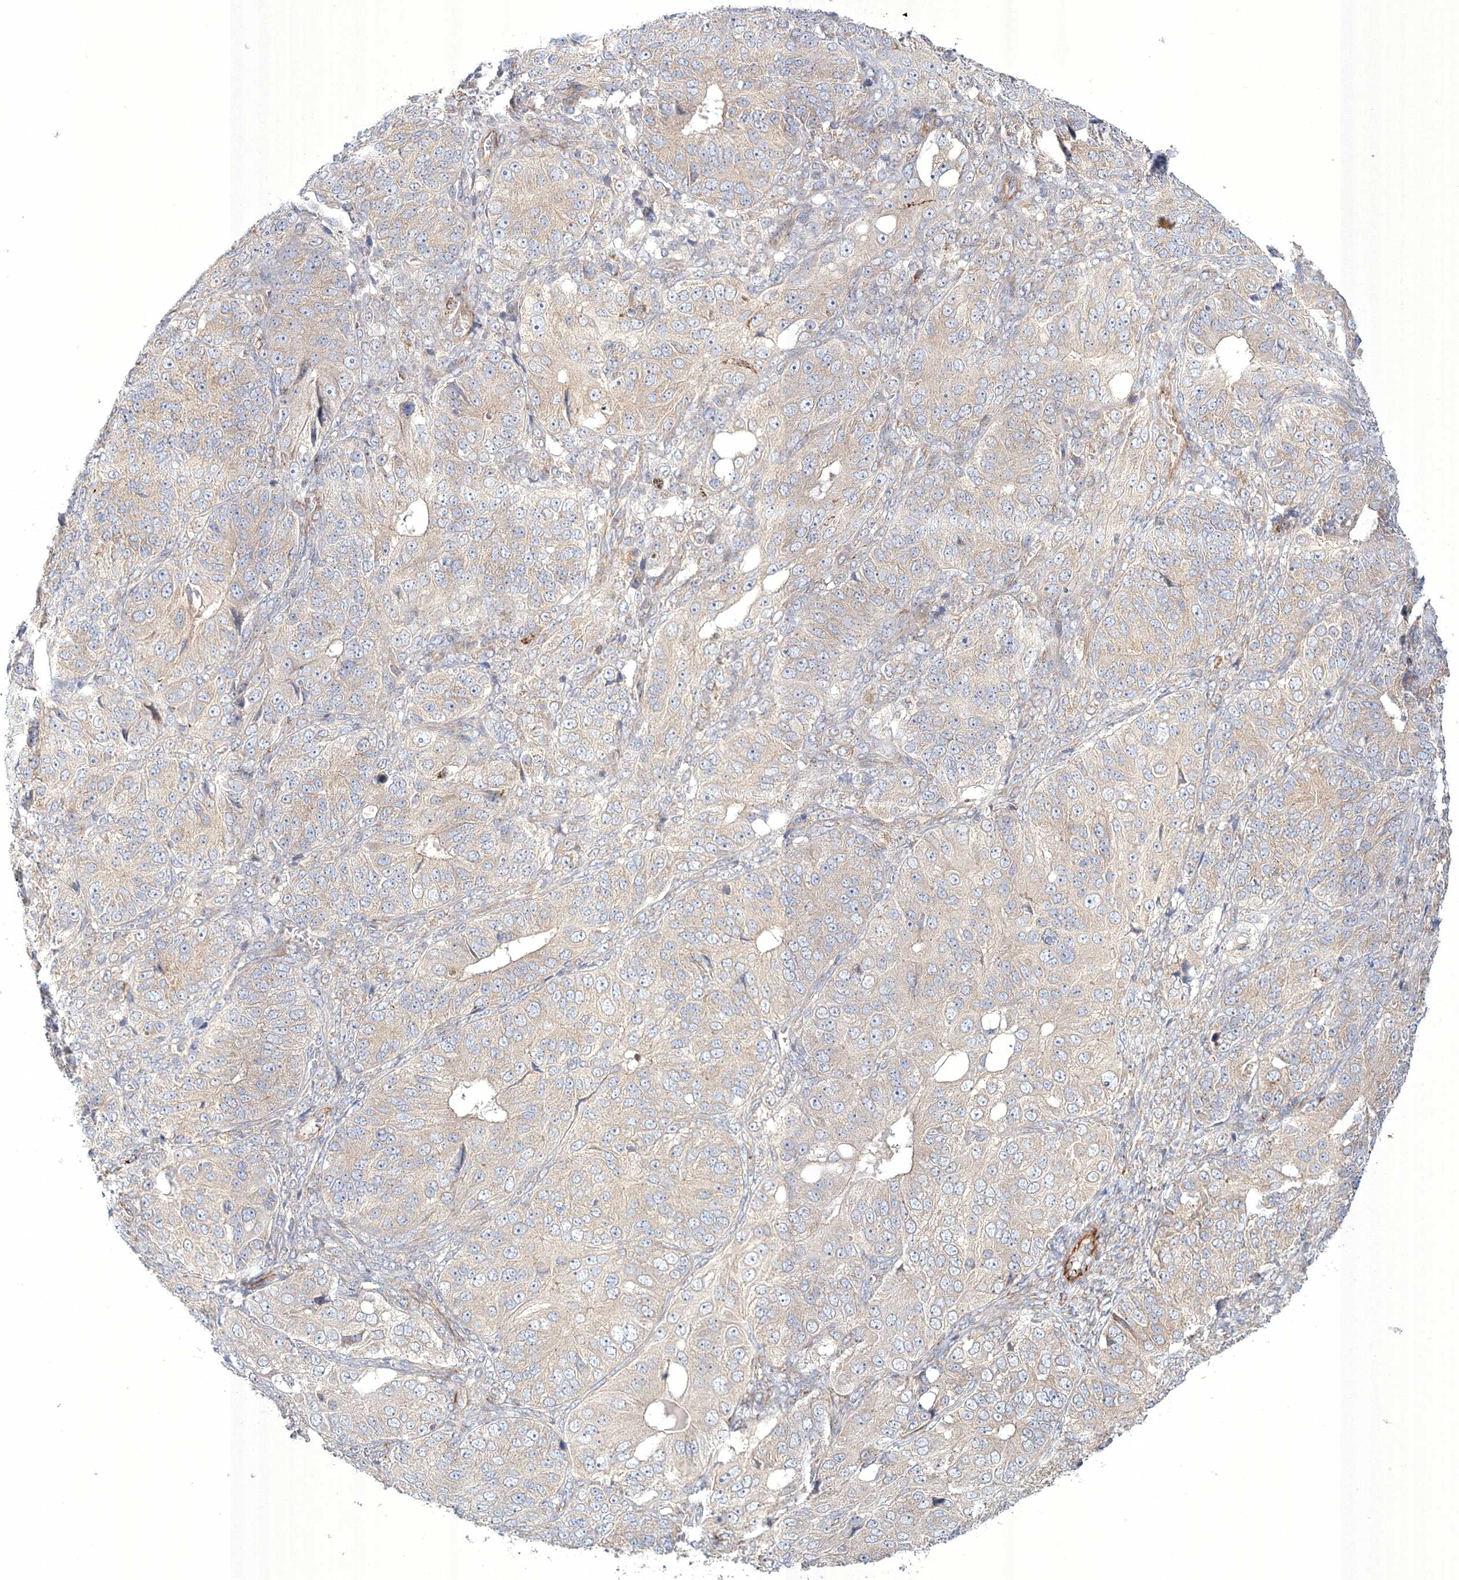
{"staining": {"intensity": "negative", "quantity": "none", "location": "none"}, "tissue": "ovarian cancer", "cell_type": "Tumor cells", "image_type": "cancer", "snomed": [{"axis": "morphology", "description": "Carcinoma, endometroid"}, {"axis": "topography", "description": "Ovary"}], "caption": "Immunohistochemistry (IHC) histopathology image of human endometroid carcinoma (ovarian) stained for a protein (brown), which shows no staining in tumor cells. (DAB (3,3'-diaminobenzidine) immunohistochemistry (IHC) visualized using brightfield microscopy, high magnification).", "gene": "WDR49", "patient": {"sex": "female", "age": 51}}